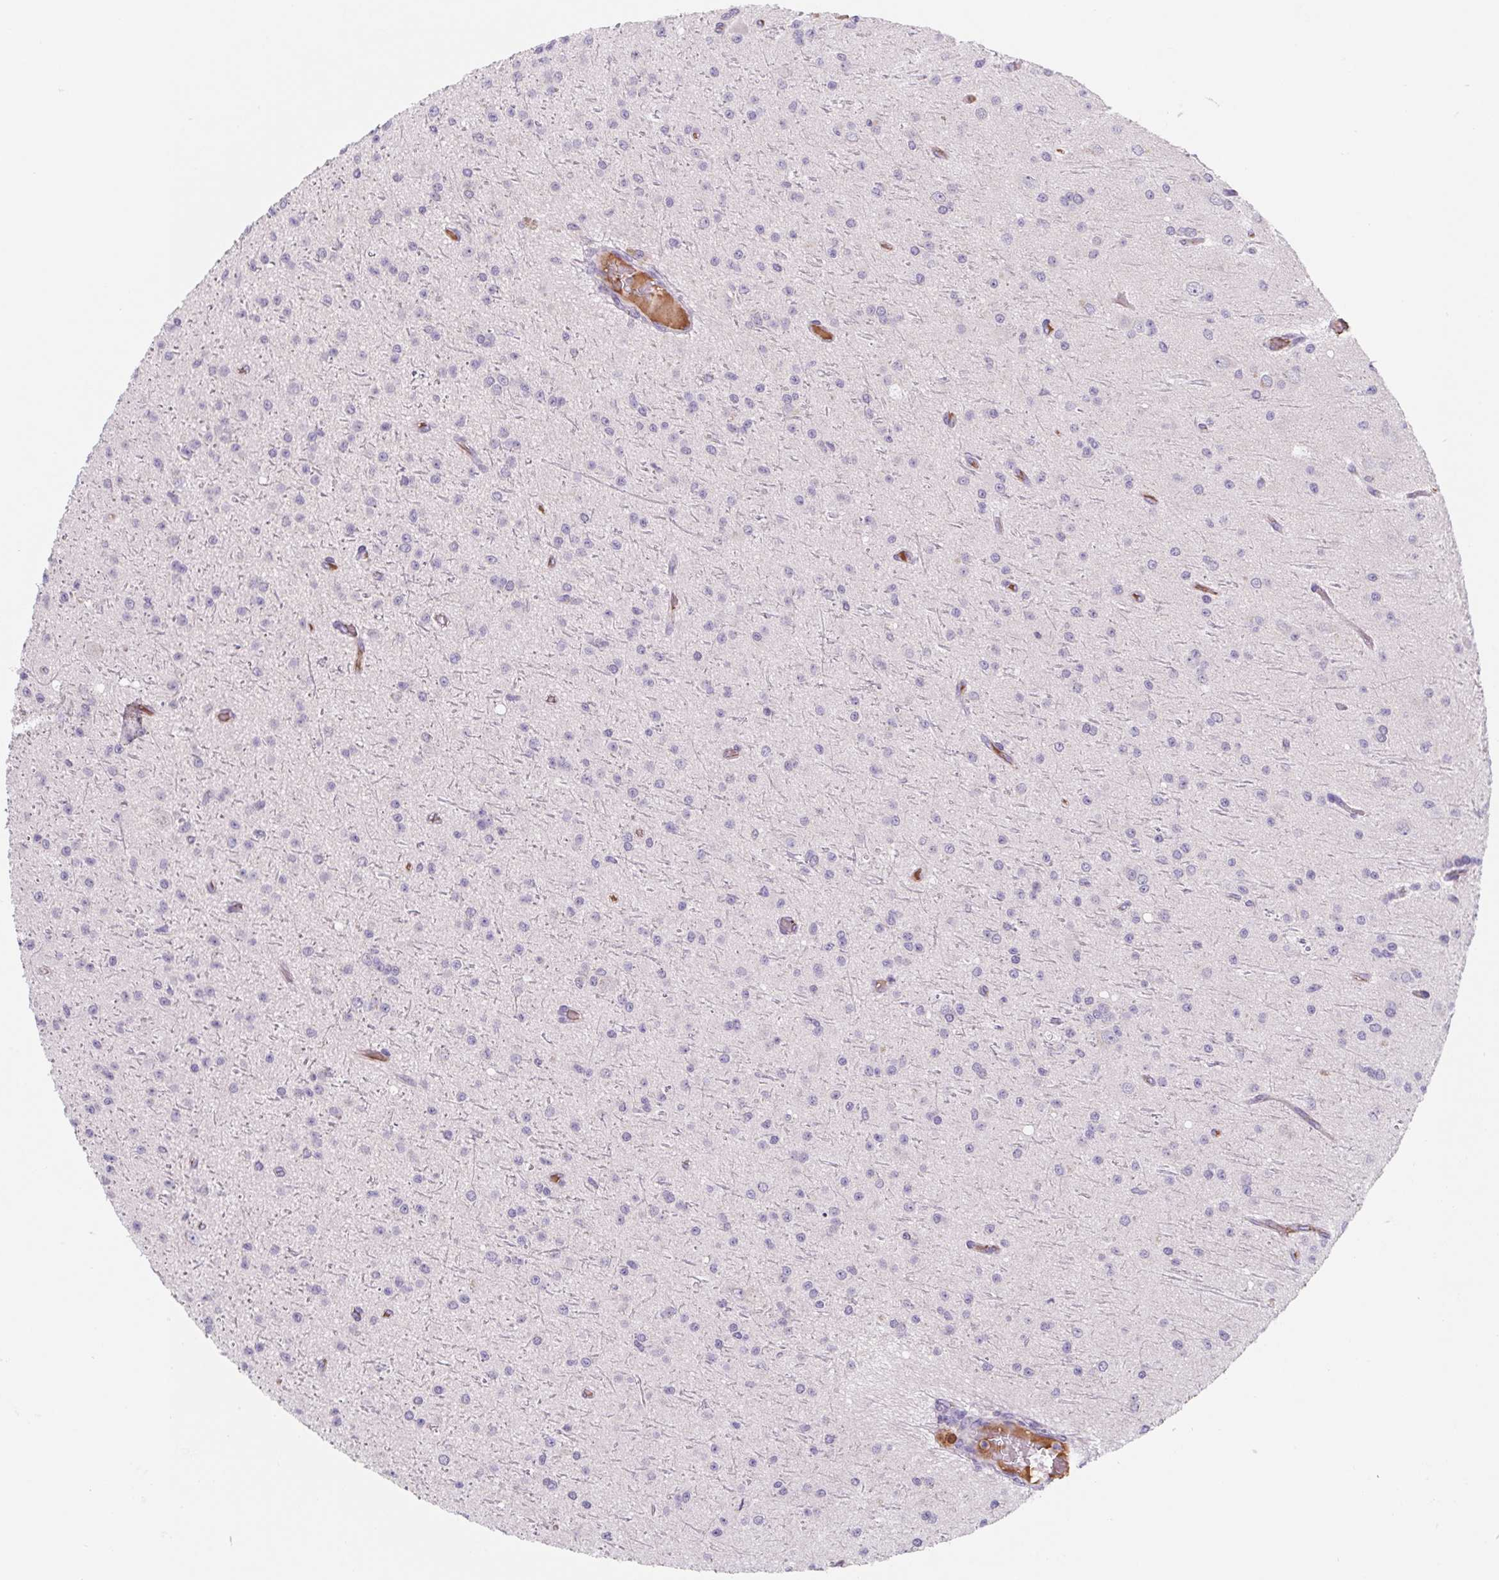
{"staining": {"intensity": "negative", "quantity": "none", "location": "none"}, "tissue": "glioma", "cell_type": "Tumor cells", "image_type": "cancer", "snomed": [{"axis": "morphology", "description": "Glioma, malignant, Low grade"}, {"axis": "topography", "description": "Brain"}], "caption": "Immunohistochemistry (IHC) image of neoplastic tissue: human glioma stained with DAB (3,3'-diaminobenzidine) exhibits no significant protein expression in tumor cells.", "gene": "LPA", "patient": {"sex": "male", "age": 27}}